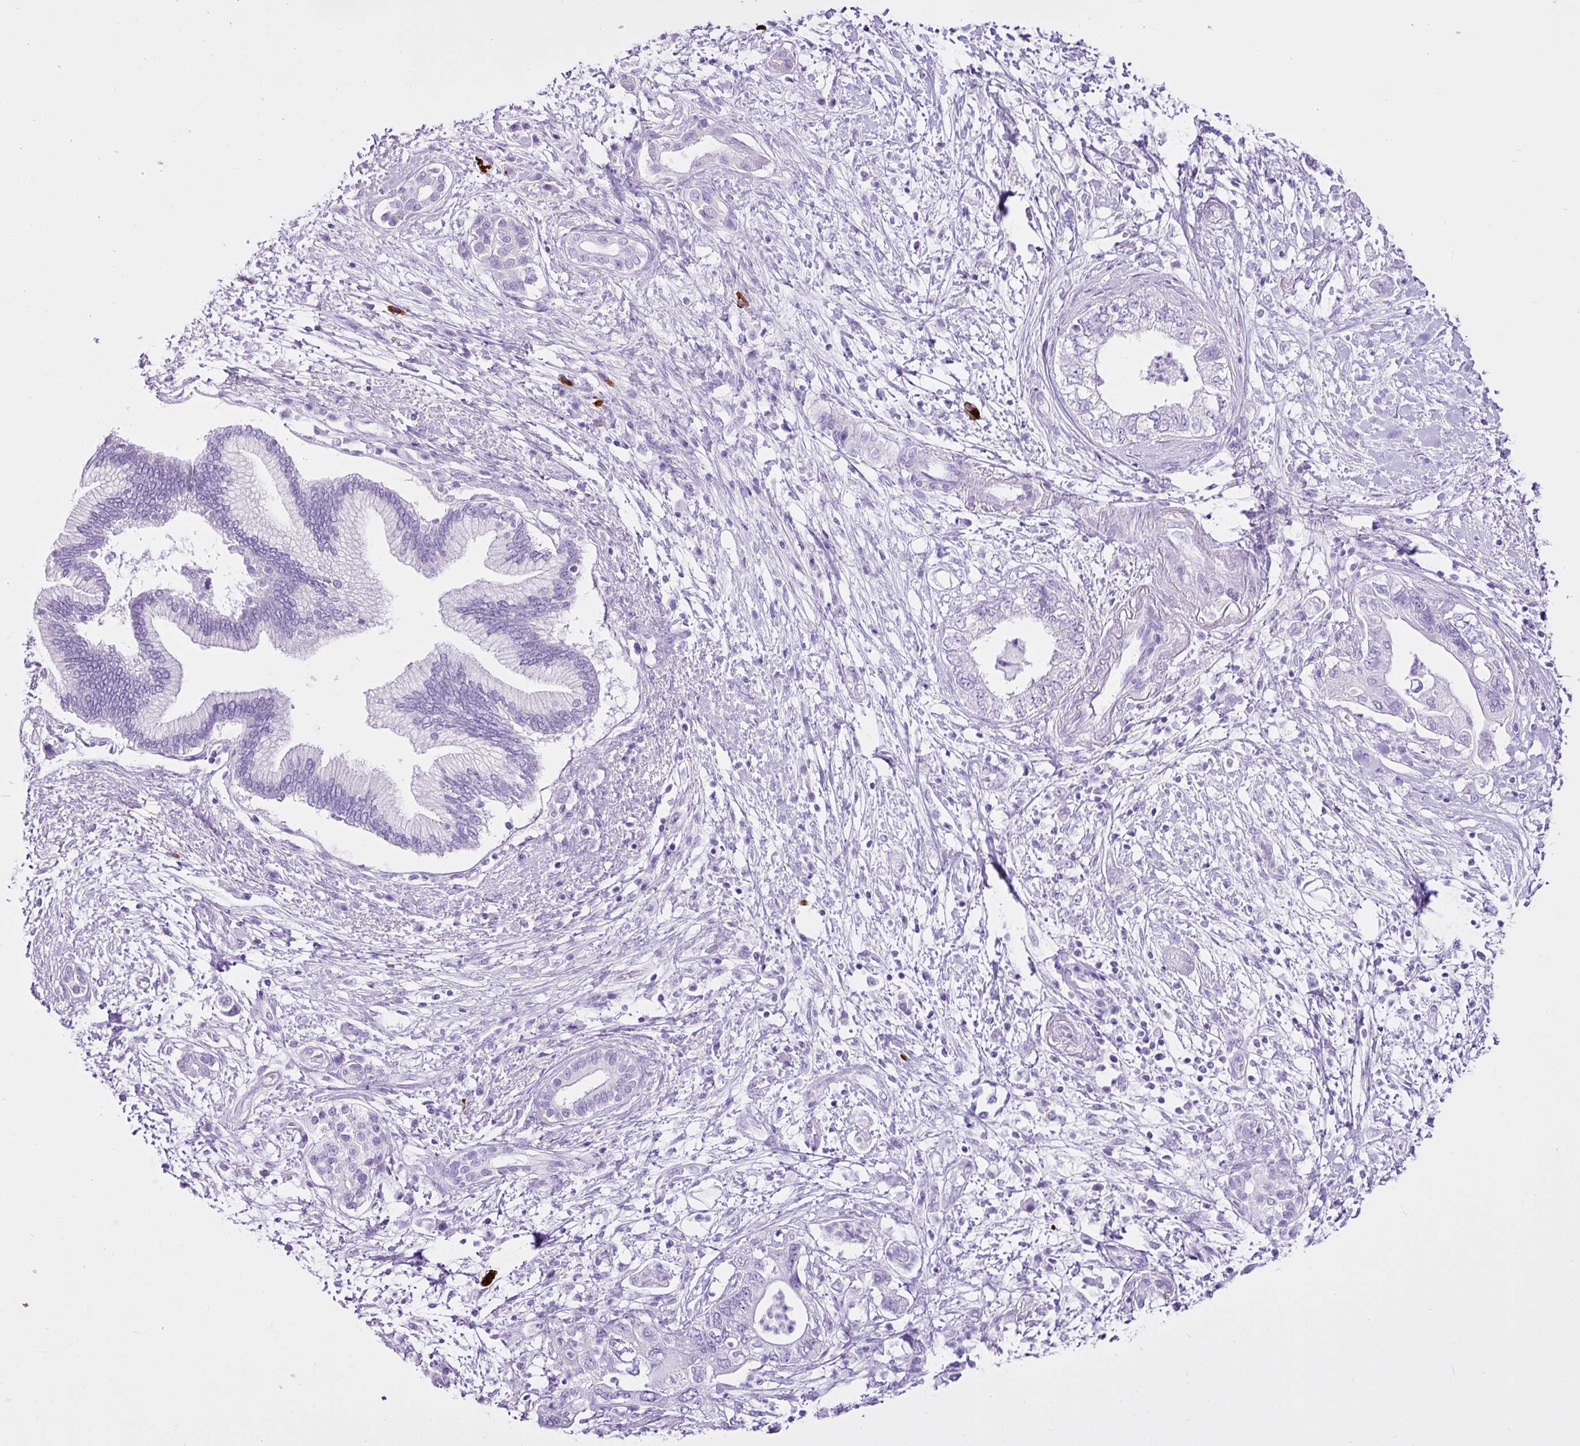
{"staining": {"intensity": "negative", "quantity": "none", "location": "none"}, "tissue": "pancreatic cancer", "cell_type": "Tumor cells", "image_type": "cancer", "snomed": [{"axis": "morphology", "description": "Adenocarcinoma, NOS"}, {"axis": "topography", "description": "Pancreas"}], "caption": "There is no significant expression in tumor cells of pancreatic cancer (adenocarcinoma).", "gene": "LILRB4", "patient": {"sex": "female", "age": 73}}